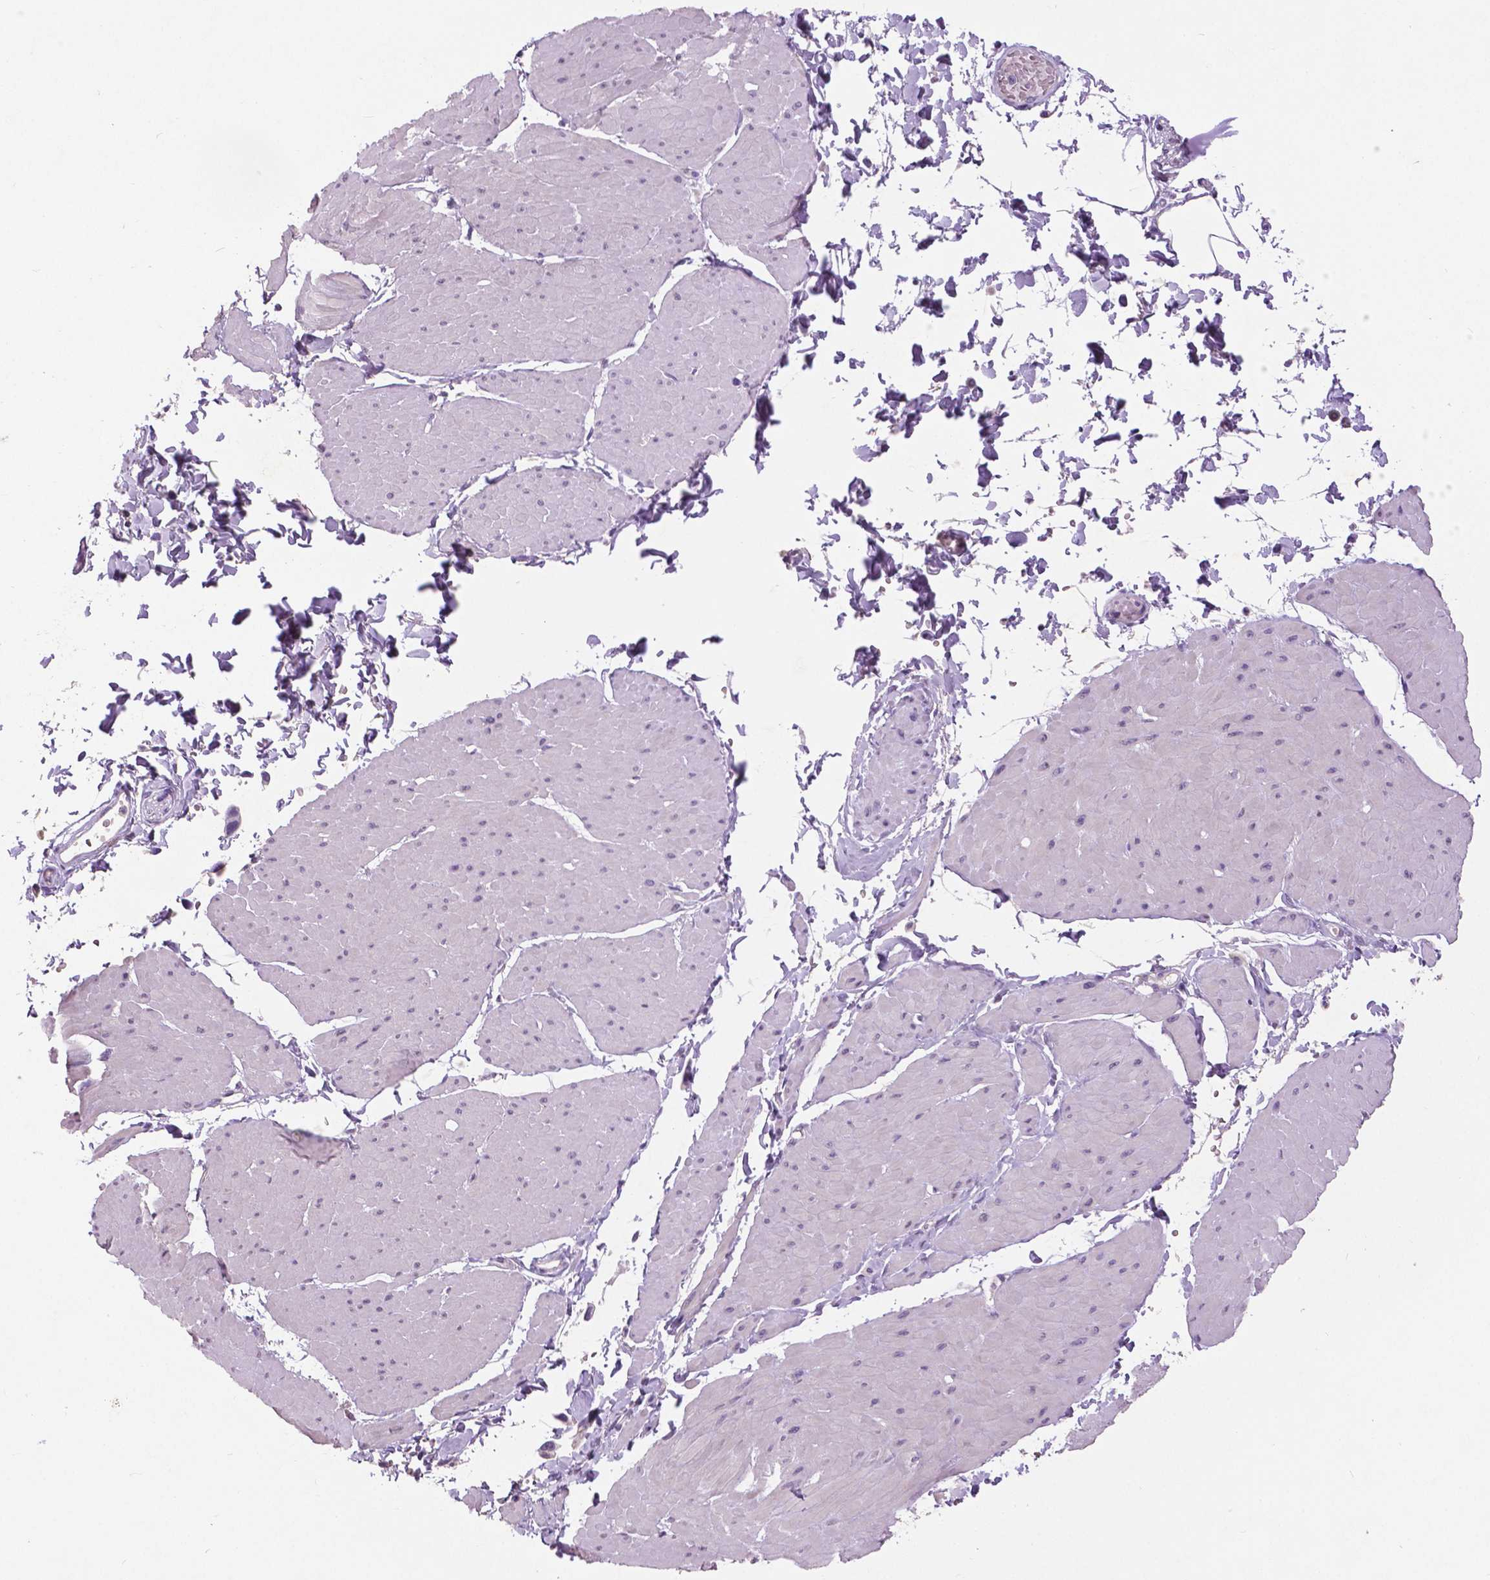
{"staining": {"intensity": "negative", "quantity": "none", "location": "none"}, "tissue": "adipose tissue", "cell_type": "Adipocytes", "image_type": "normal", "snomed": [{"axis": "morphology", "description": "Normal tissue, NOS"}, {"axis": "topography", "description": "Smooth muscle"}, {"axis": "topography", "description": "Peripheral nerve tissue"}], "caption": "Photomicrograph shows no significant protein expression in adipocytes of unremarkable adipose tissue.", "gene": "GRIN2A", "patient": {"sex": "male", "age": 58}}